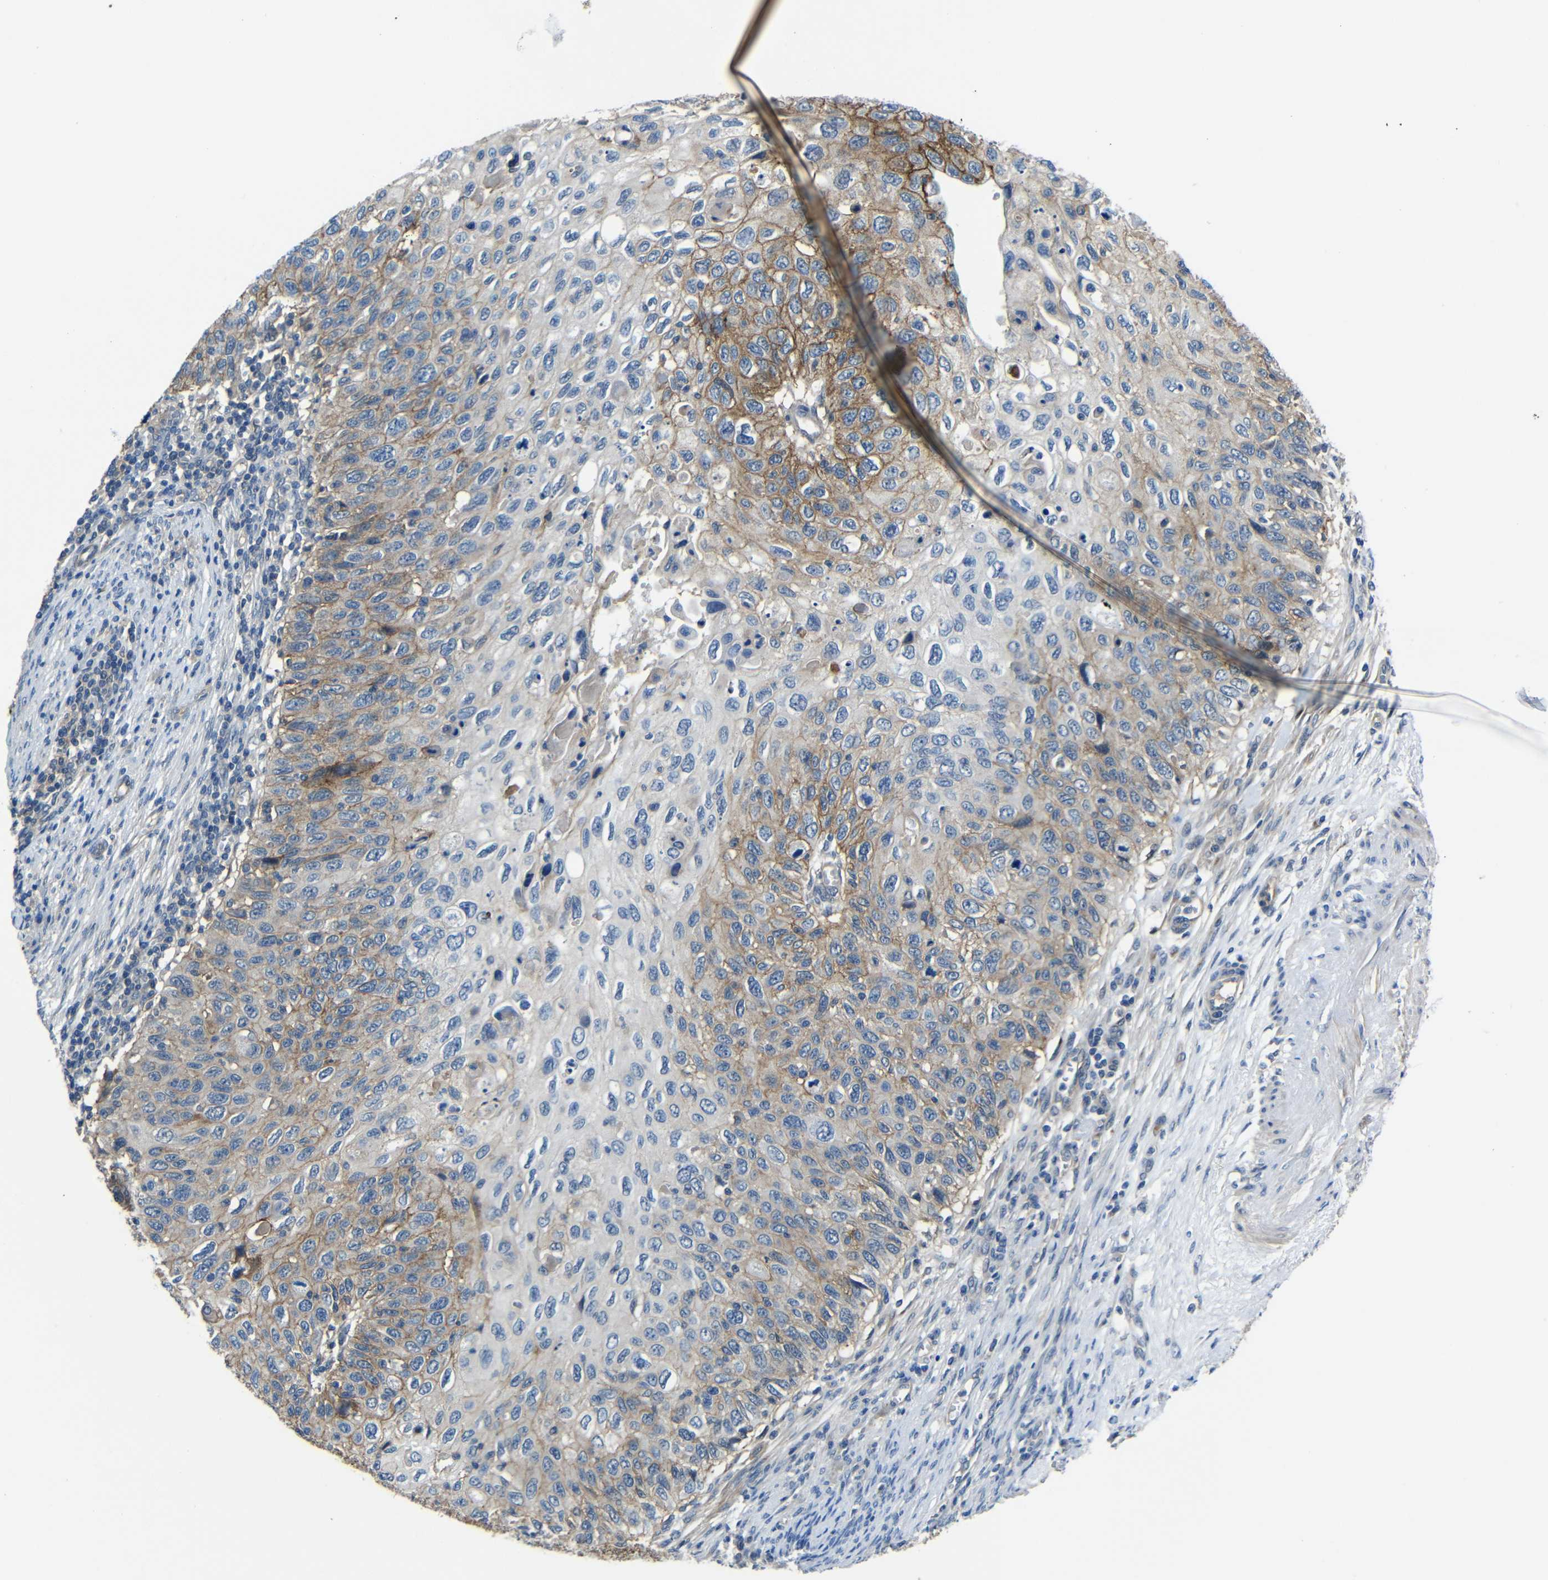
{"staining": {"intensity": "moderate", "quantity": "25%-75%", "location": "cytoplasmic/membranous"}, "tissue": "cervical cancer", "cell_type": "Tumor cells", "image_type": "cancer", "snomed": [{"axis": "morphology", "description": "Squamous cell carcinoma, NOS"}, {"axis": "topography", "description": "Cervix"}], "caption": "Cervical squamous cell carcinoma was stained to show a protein in brown. There is medium levels of moderate cytoplasmic/membranous expression in about 25%-75% of tumor cells.", "gene": "ZNF90", "patient": {"sex": "female", "age": 70}}